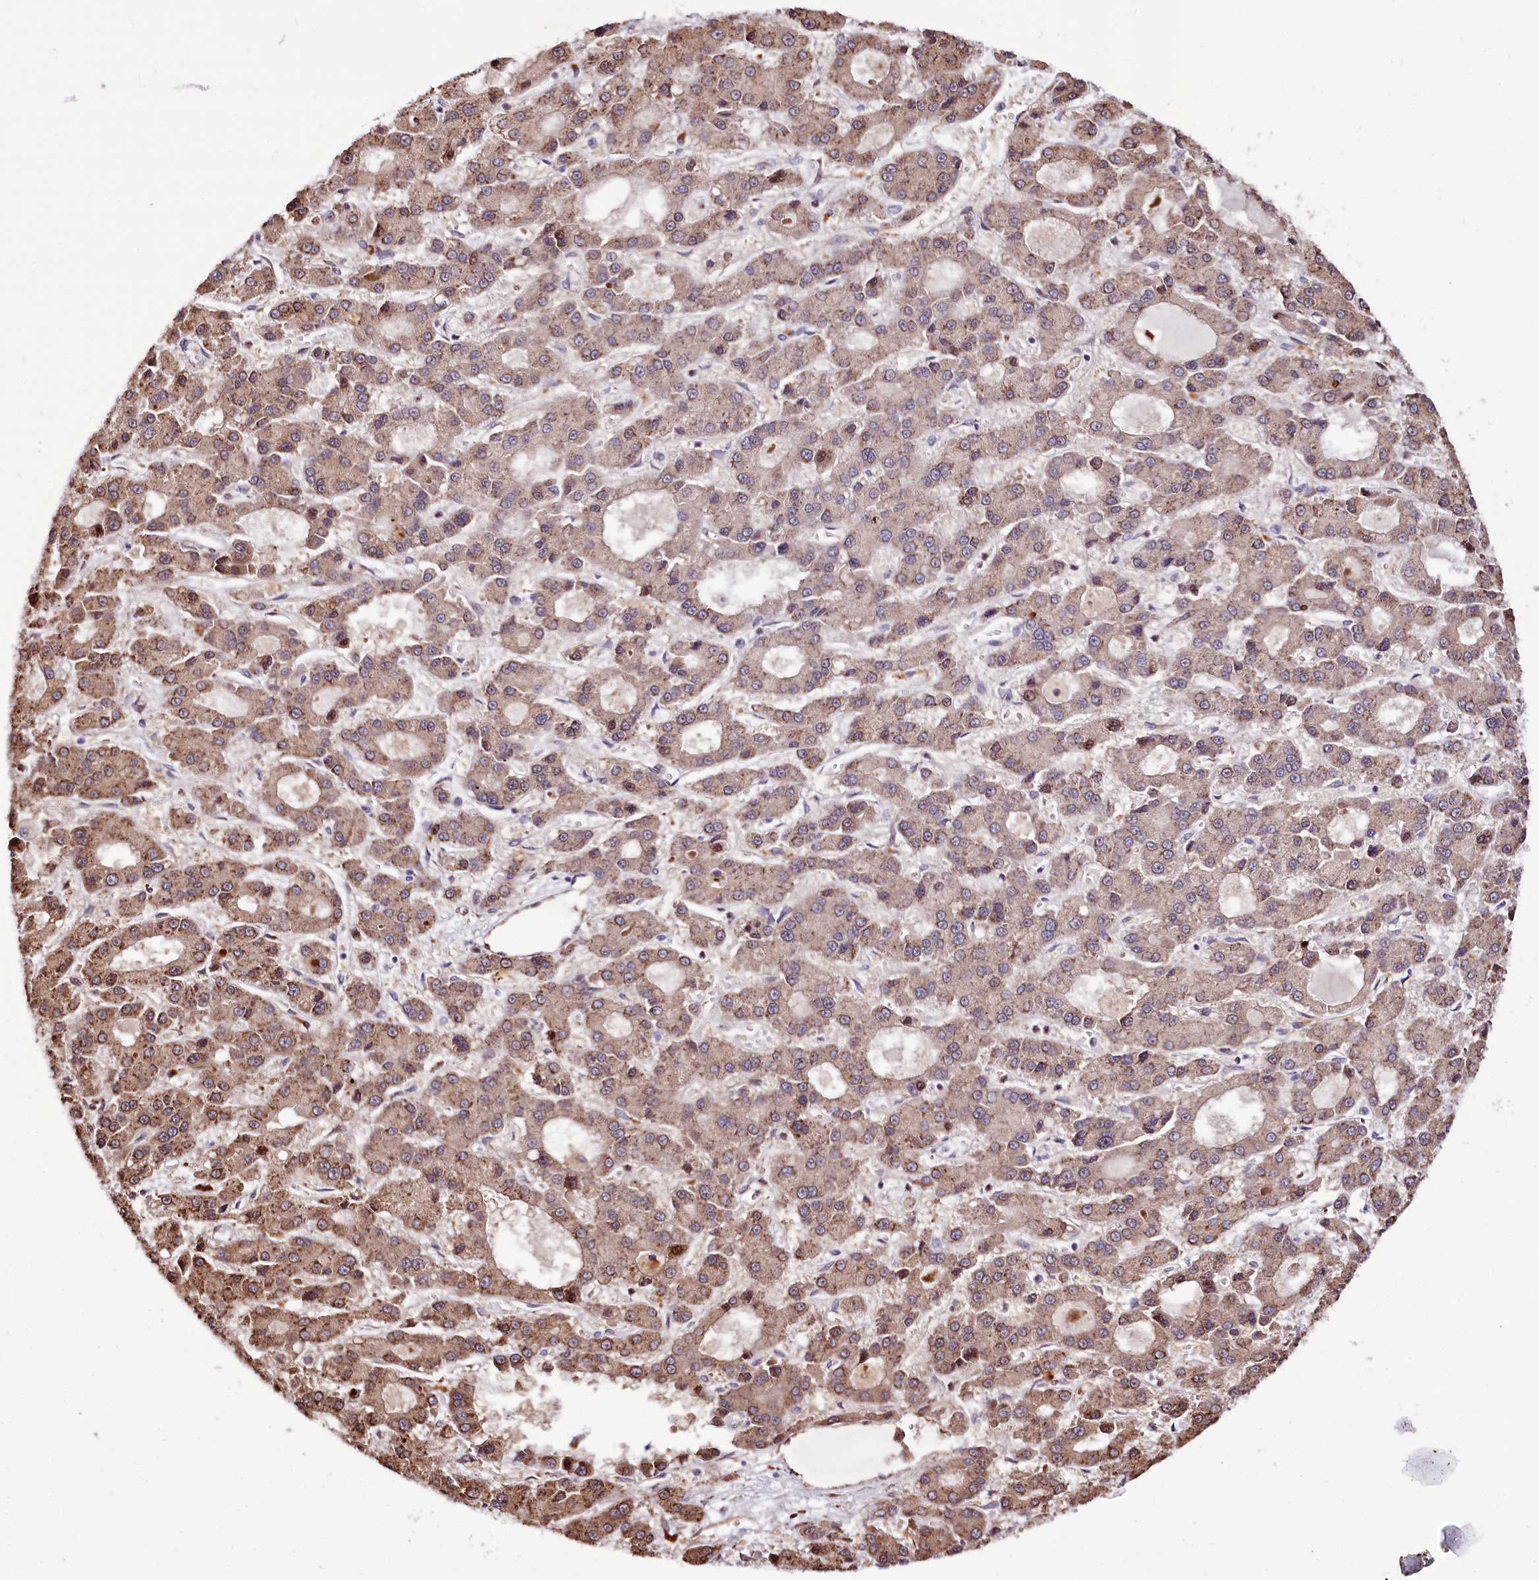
{"staining": {"intensity": "moderate", "quantity": ">75%", "location": "cytoplasmic/membranous"}, "tissue": "liver cancer", "cell_type": "Tumor cells", "image_type": "cancer", "snomed": [{"axis": "morphology", "description": "Carcinoma, Hepatocellular, NOS"}, {"axis": "topography", "description": "Liver"}], "caption": "Liver cancer was stained to show a protein in brown. There is medium levels of moderate cytoplasmic/membranous expression in approximately >75% of tumor cells. (IHC, brightfield microscopy, high magnification).", "gene": "CUTC", "patient": {"sex": "male", "age": 70}}